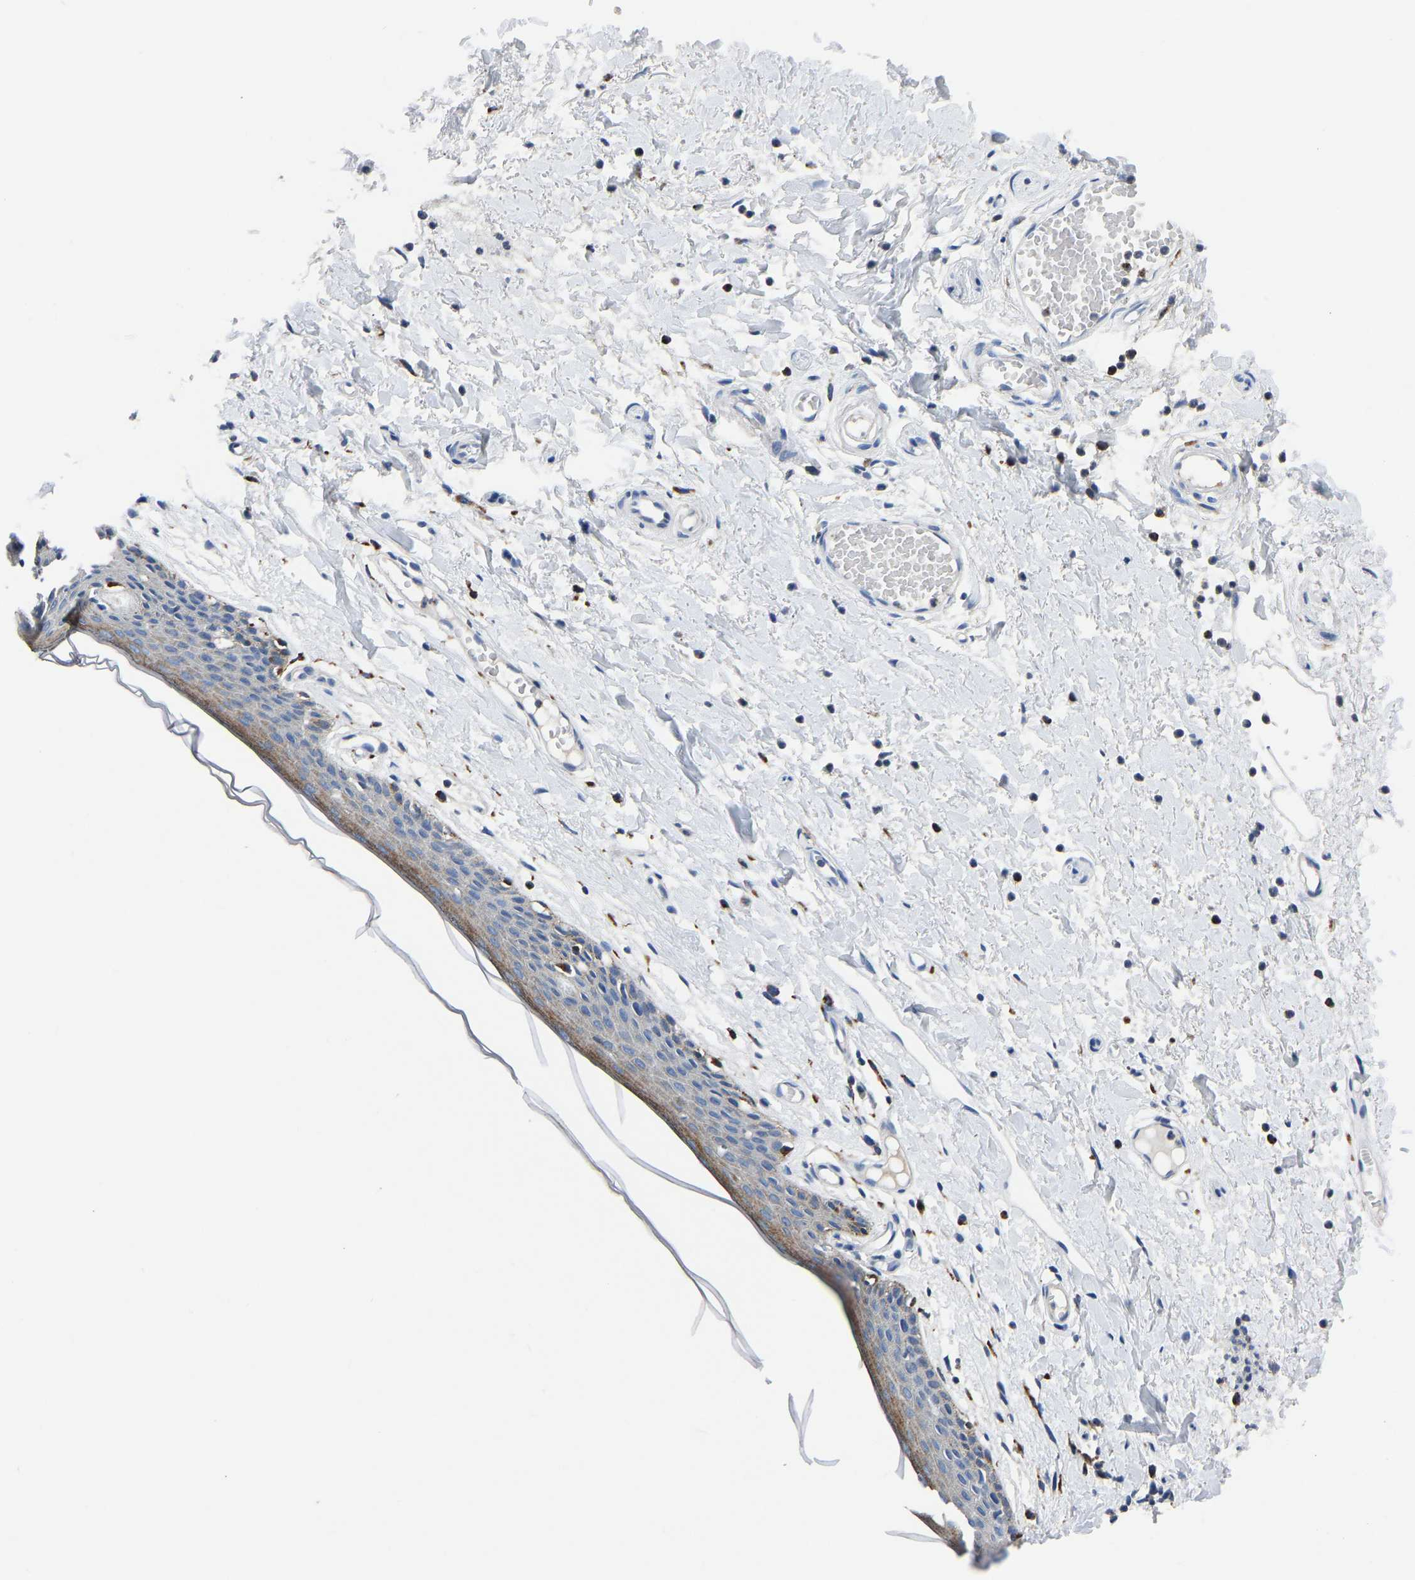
{"staining": {"intensity": "moderate", "quantity": "25%-75%", "location": "cytoplasmic/membranous"}, "tissue": "skin", "cell_type": "Epidermal cells", "image_type": "normal", "snomed": [{"axis": "morphology", "description": "Normal tissue, NOS"}, {"axis": "topography", "description": "Vulva"}], "caption": "The image reveals a brown stain indicating the presence of a protein in the cytoplasmic/membranous of epidermal cells in skin.", "gene": "ATP6V1E1", "patient": {"sex": "female", "age": 54}}